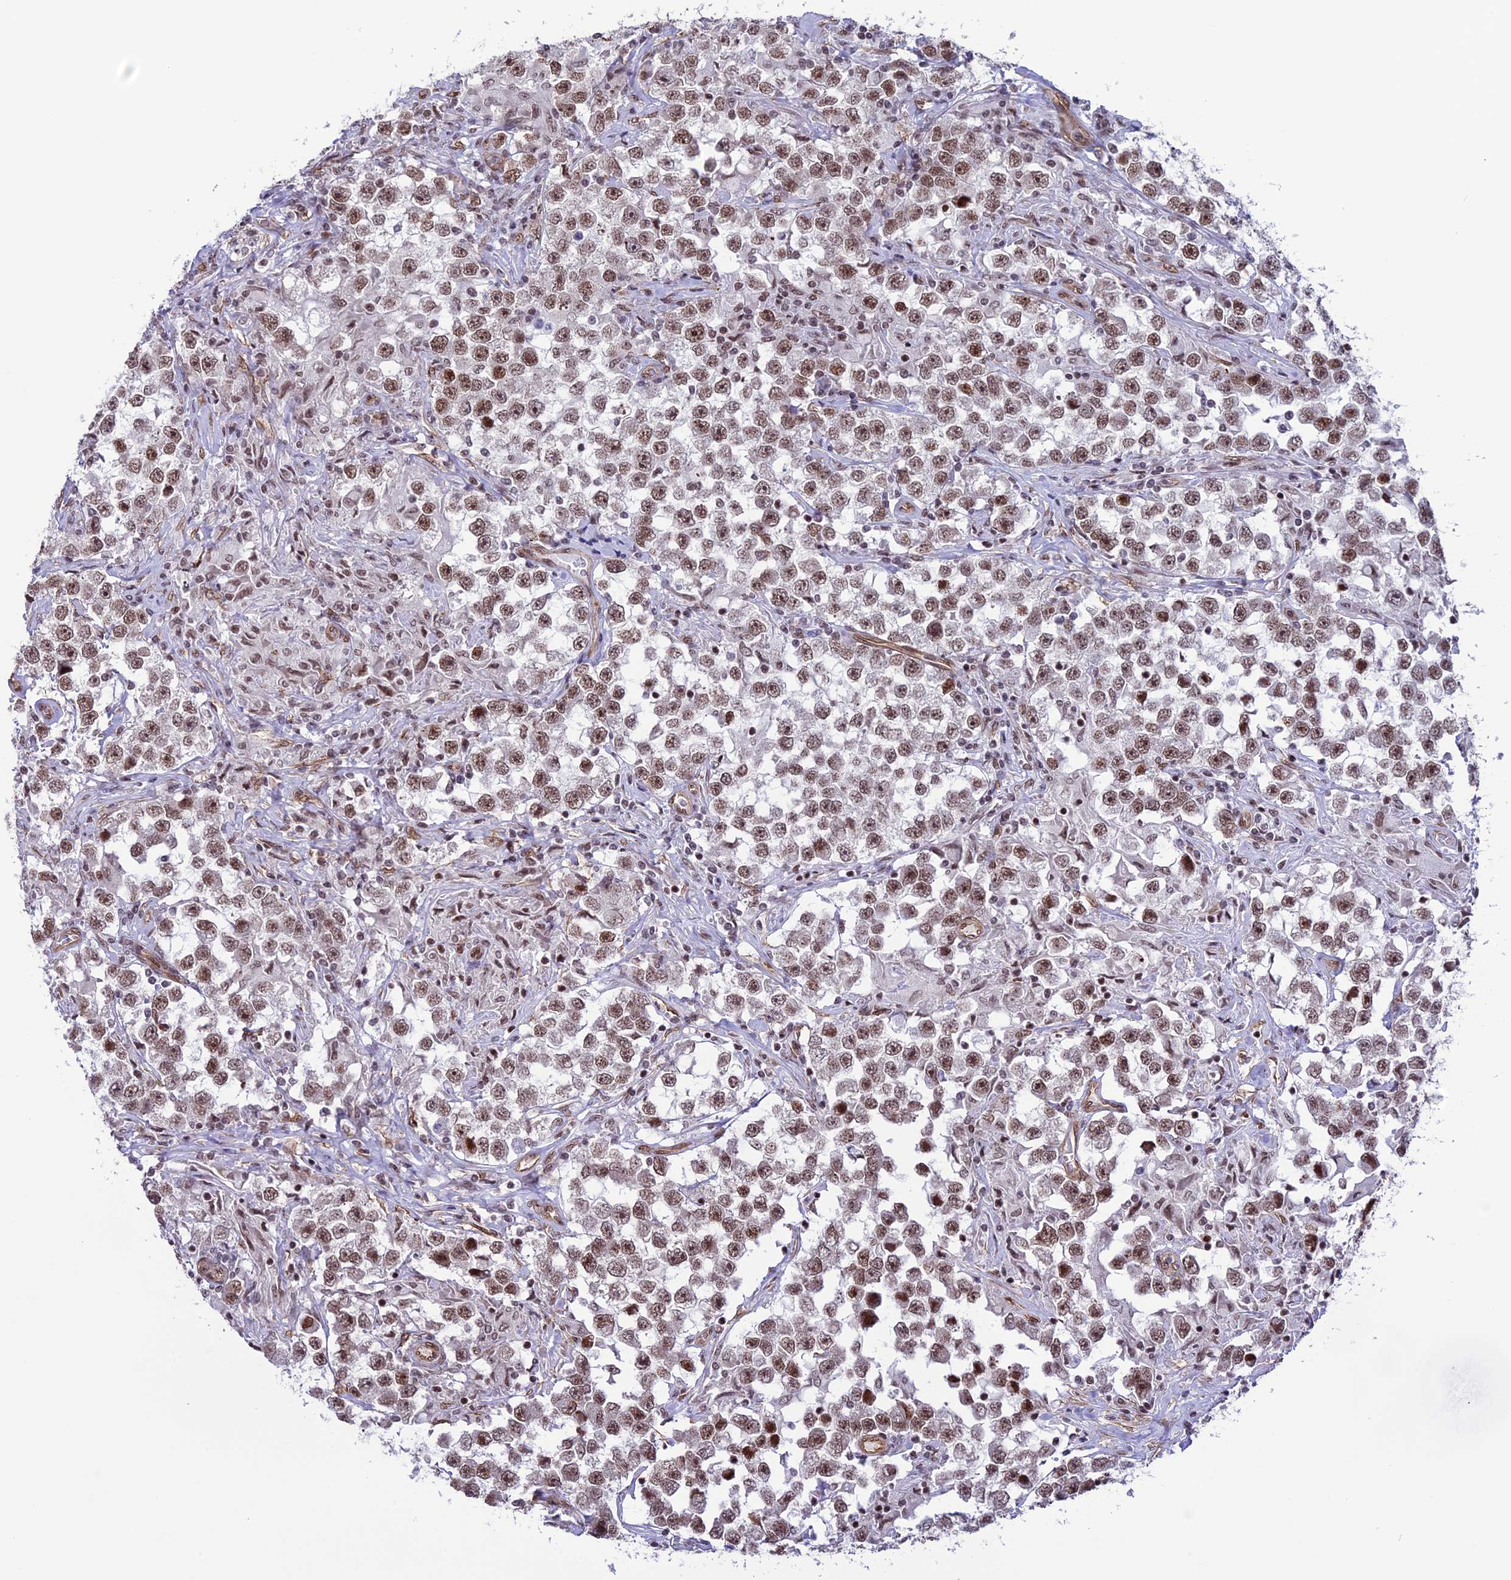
{"staining": {"intensity": "moderate", "quantity": ">75%", "location": "nuclear"}, "tissue": "testis cancer", "cell_type": "Tumor cells", "image_type": "cancer", "snomed": [{"axis": "morphology", "description": "Seminoma, NOS"}, {"axis": "topography", "description": "Testis"}], "caption": "Immunohistochemistry photomicrograph of human testis cancer (seminoma) stained for a protein (brown), which displays medium levels of moderate nuclear positivity in about >75% of tumor cells.", "gene": "MPHOSPH8", "patient": {"sex": "male", "age": 46}}